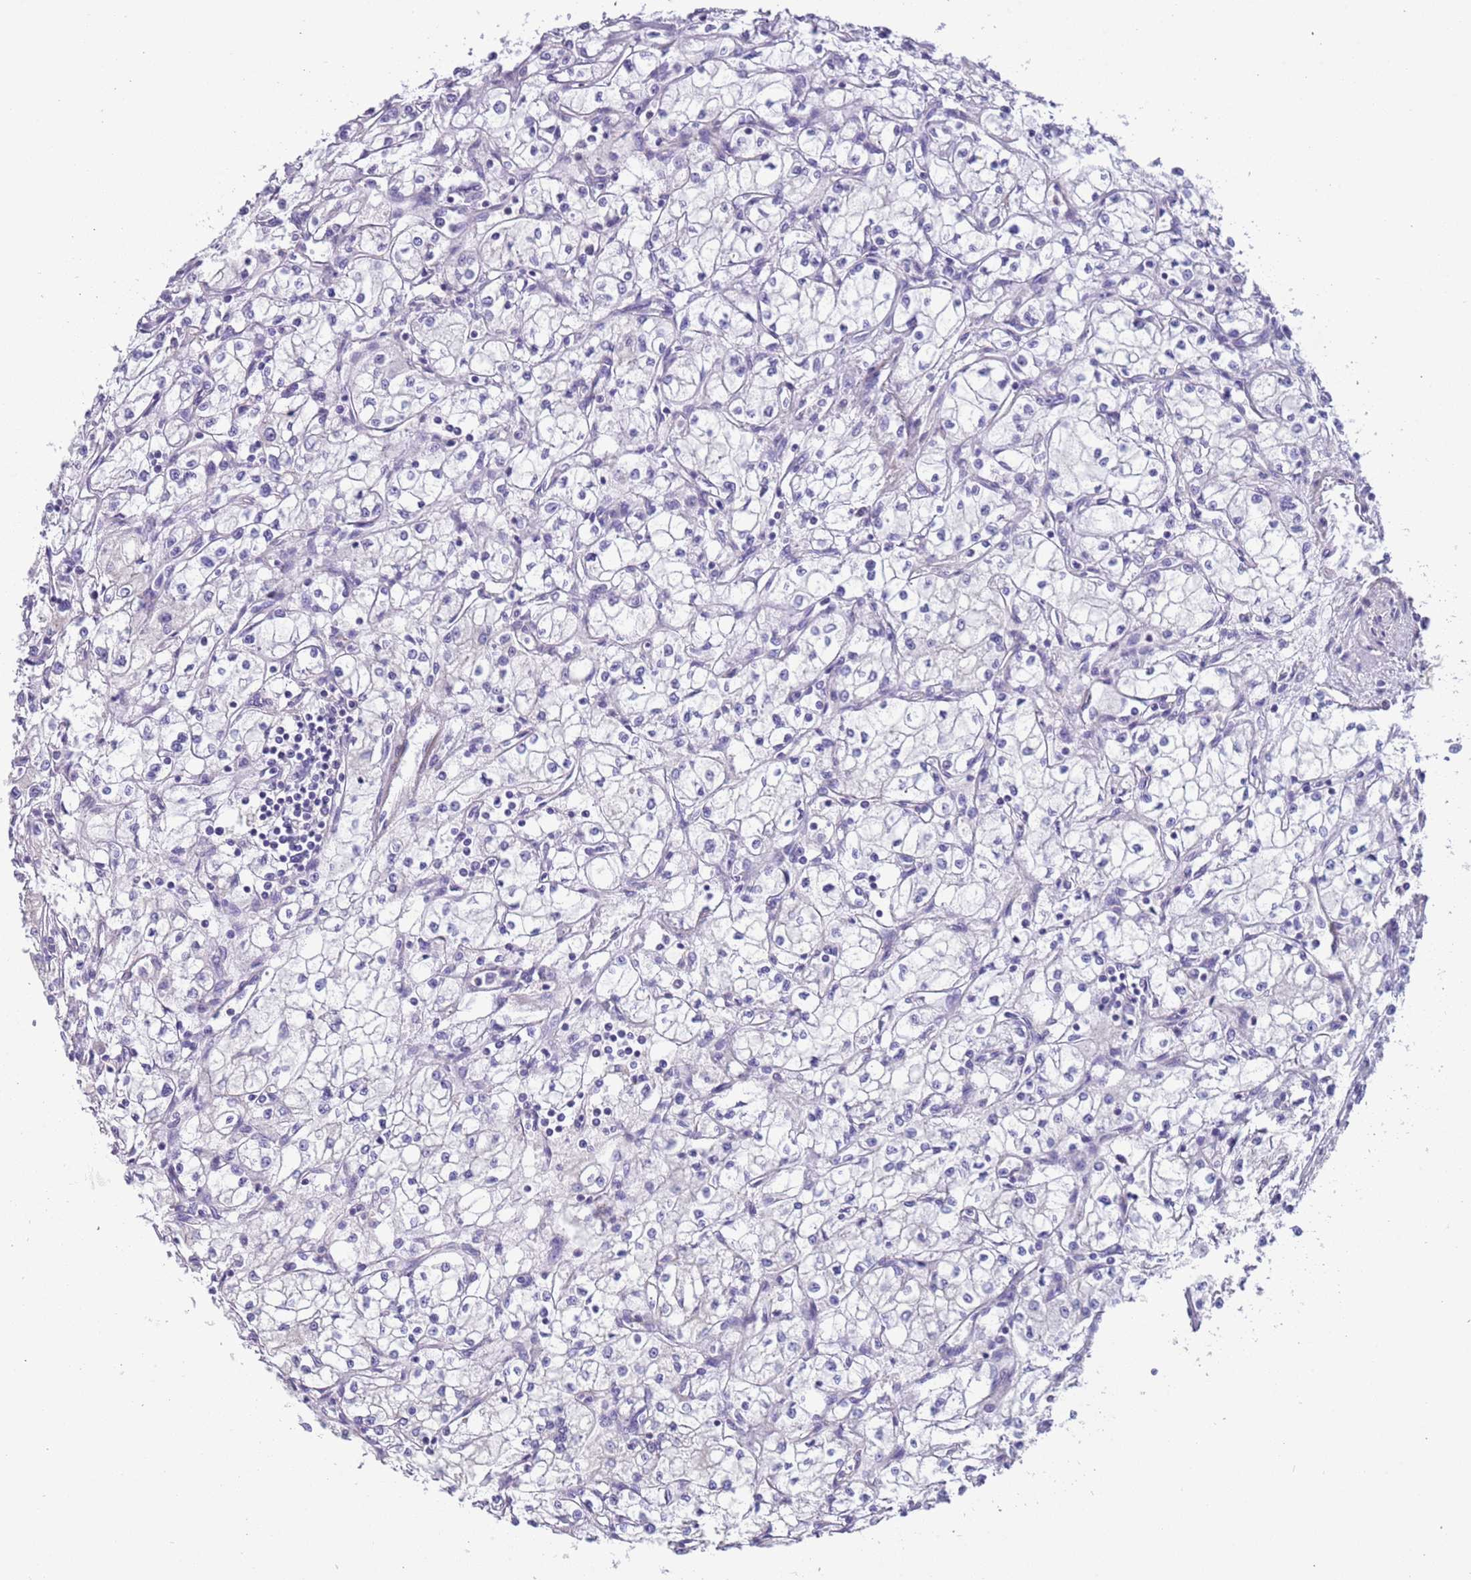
{"staining": {"intensity": "negative", "quantity": "none", "location": "none"}, "tissue": "renal cancer", "cell_type": "Tumor cells", "image_type": "cancer", "snomed": [{"axis": "morphology", "description": "Adenocarcinoma, NOS"}, {"axis": "topography", "description": "Kidney"}], "caption": "Tumor cells show no significant expression in renal adenocarcinoma.", "gene": "PCGF2", "patient": {"sex": "male", "age": 59}}